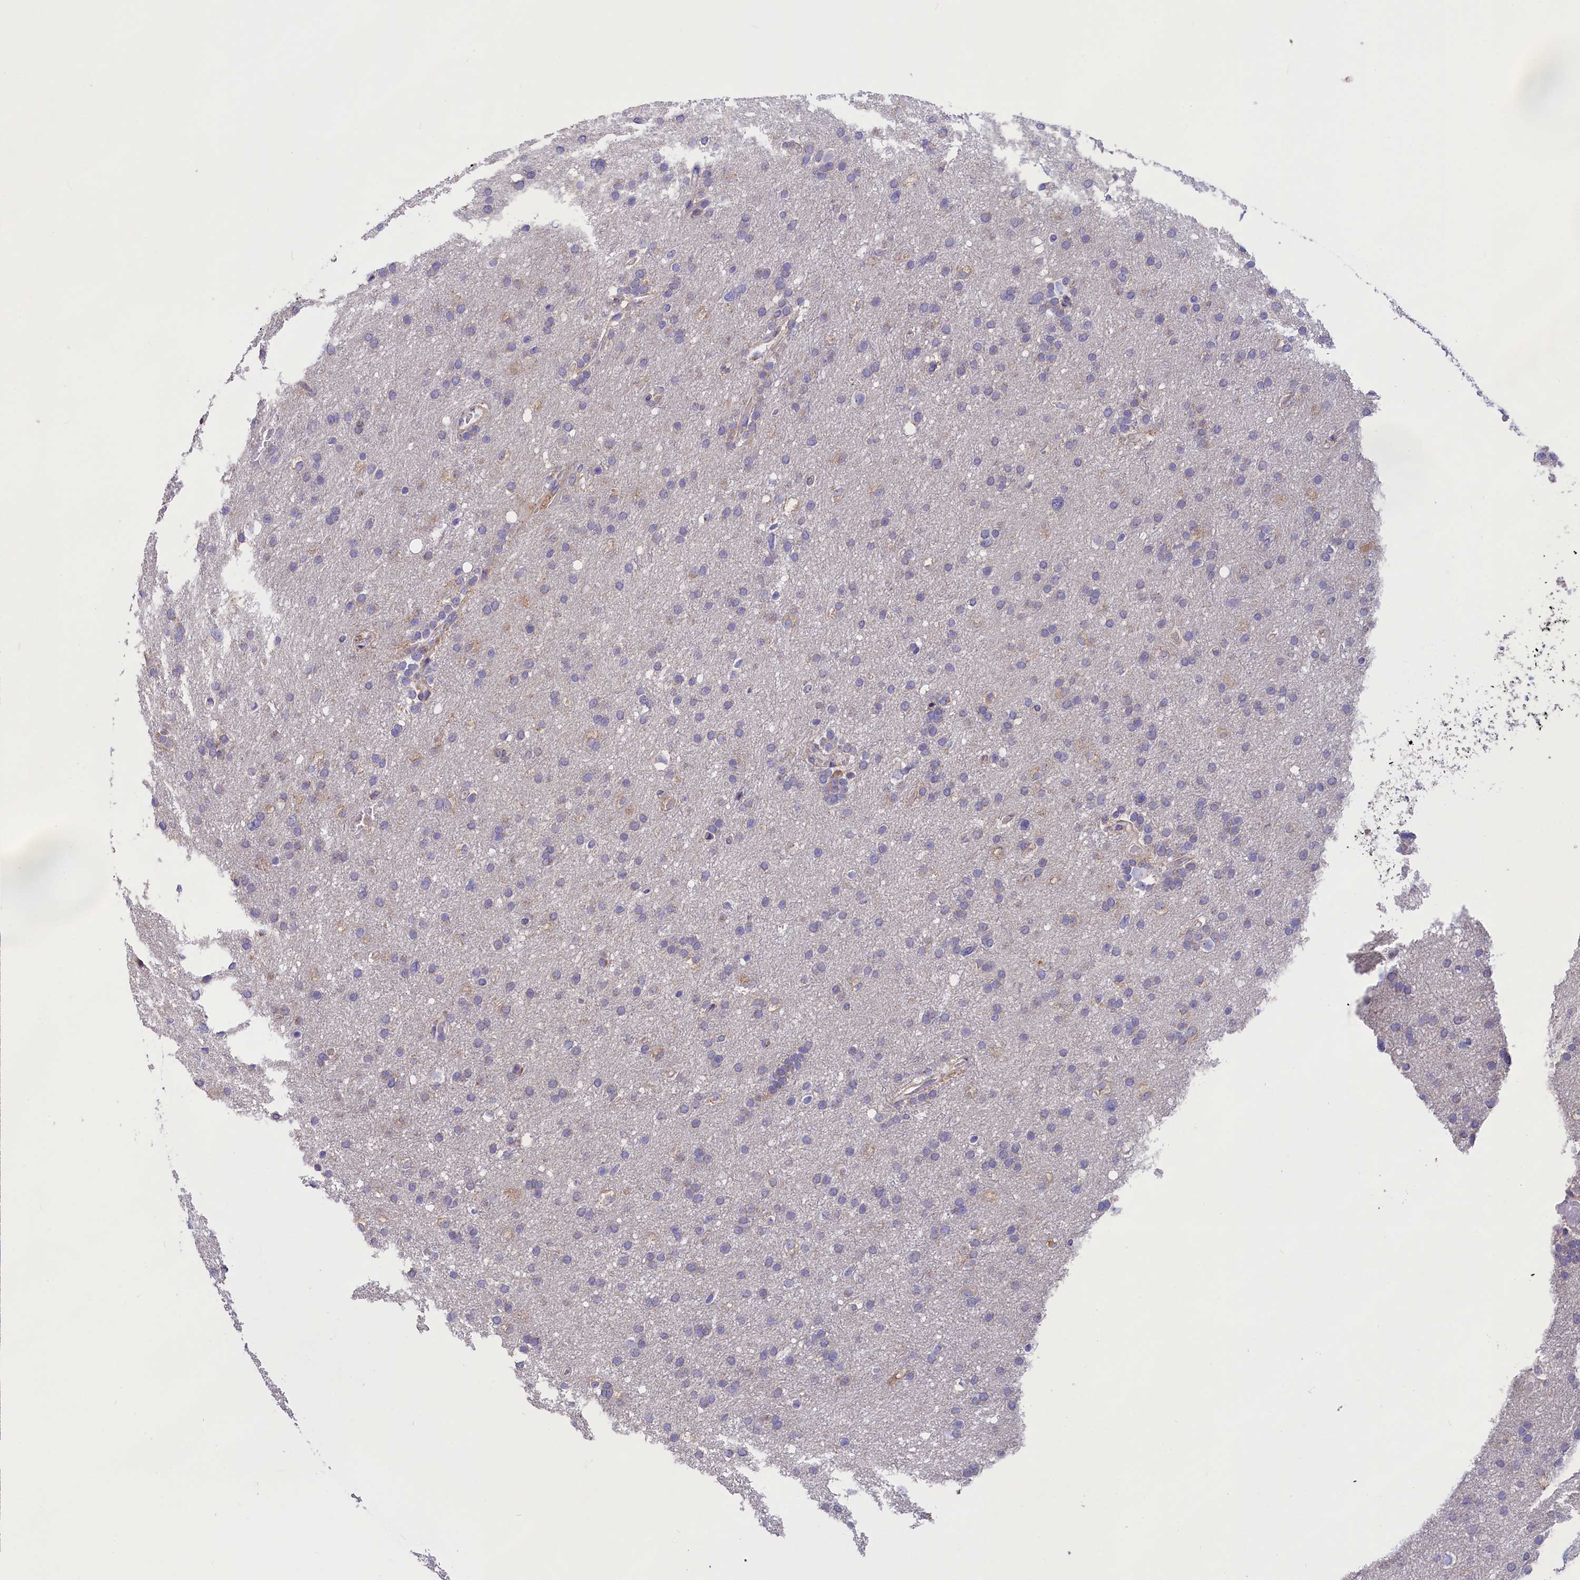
{"staining": {"intensity": "weak", "quantity": "<25%", "location": "cytoplasmic/membranous"}, "tissue": "glioma", "cell_type": "Tumor cells", "image_type": "cancer", "snomed": [{"axis": "morphology", "description": "Glioma, malignant, High grade"}, {"axis": "topography", "description": "Cerebral cortex"}], "caption": "High-grade glioma (malignant) stained for a protein using IHC exhibits no staining tumor cells.", "gene": "CYP2U1", "patient": {"sex": "female", "age": 36}}